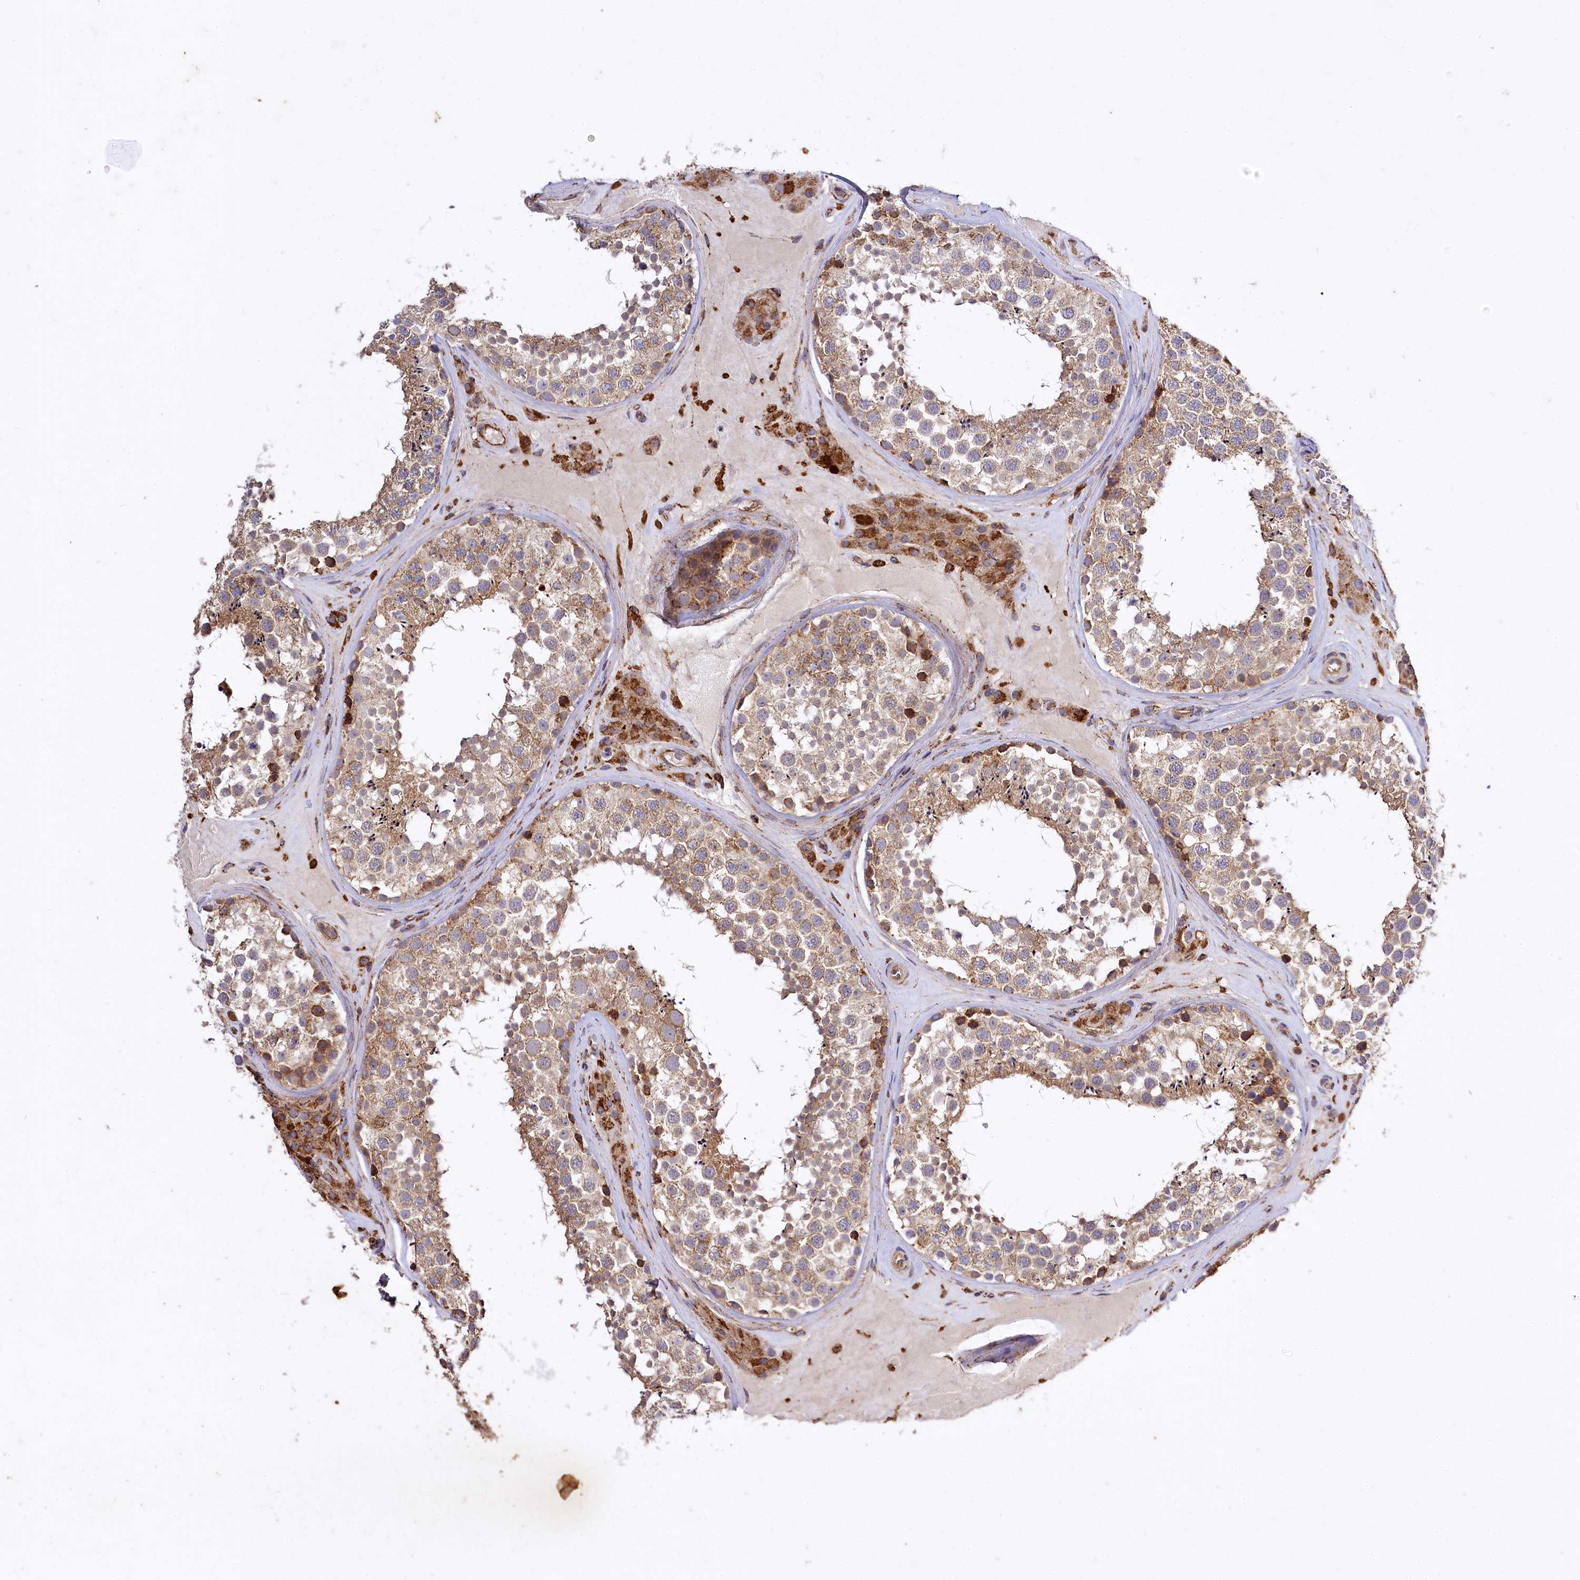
{"staining": {"intensity": "moderate", "quantity": ">75%", "location": "cytoplasmic/membranous"}, "tissue": "testis", "cell_type": "Cells in seminiferous ducts", "image_type": "normal", "snomed": [{"axis": "morphology", "description": "Normal tissue, NOS"}, {"axis": "topography", "description": "Testis"}], "caption": "The histopathology image exhibits a brown stain indicating the presence of a protein in the cytoplasmic/membranous of cells in seminiferous ducts in testis. The staining was performed using DAB, with brown indicating positive protein expression. Nuclei are stained blue with hematoxylin.", "gene": "CARD19", "patient": {"sex": "male", "age": 46}}